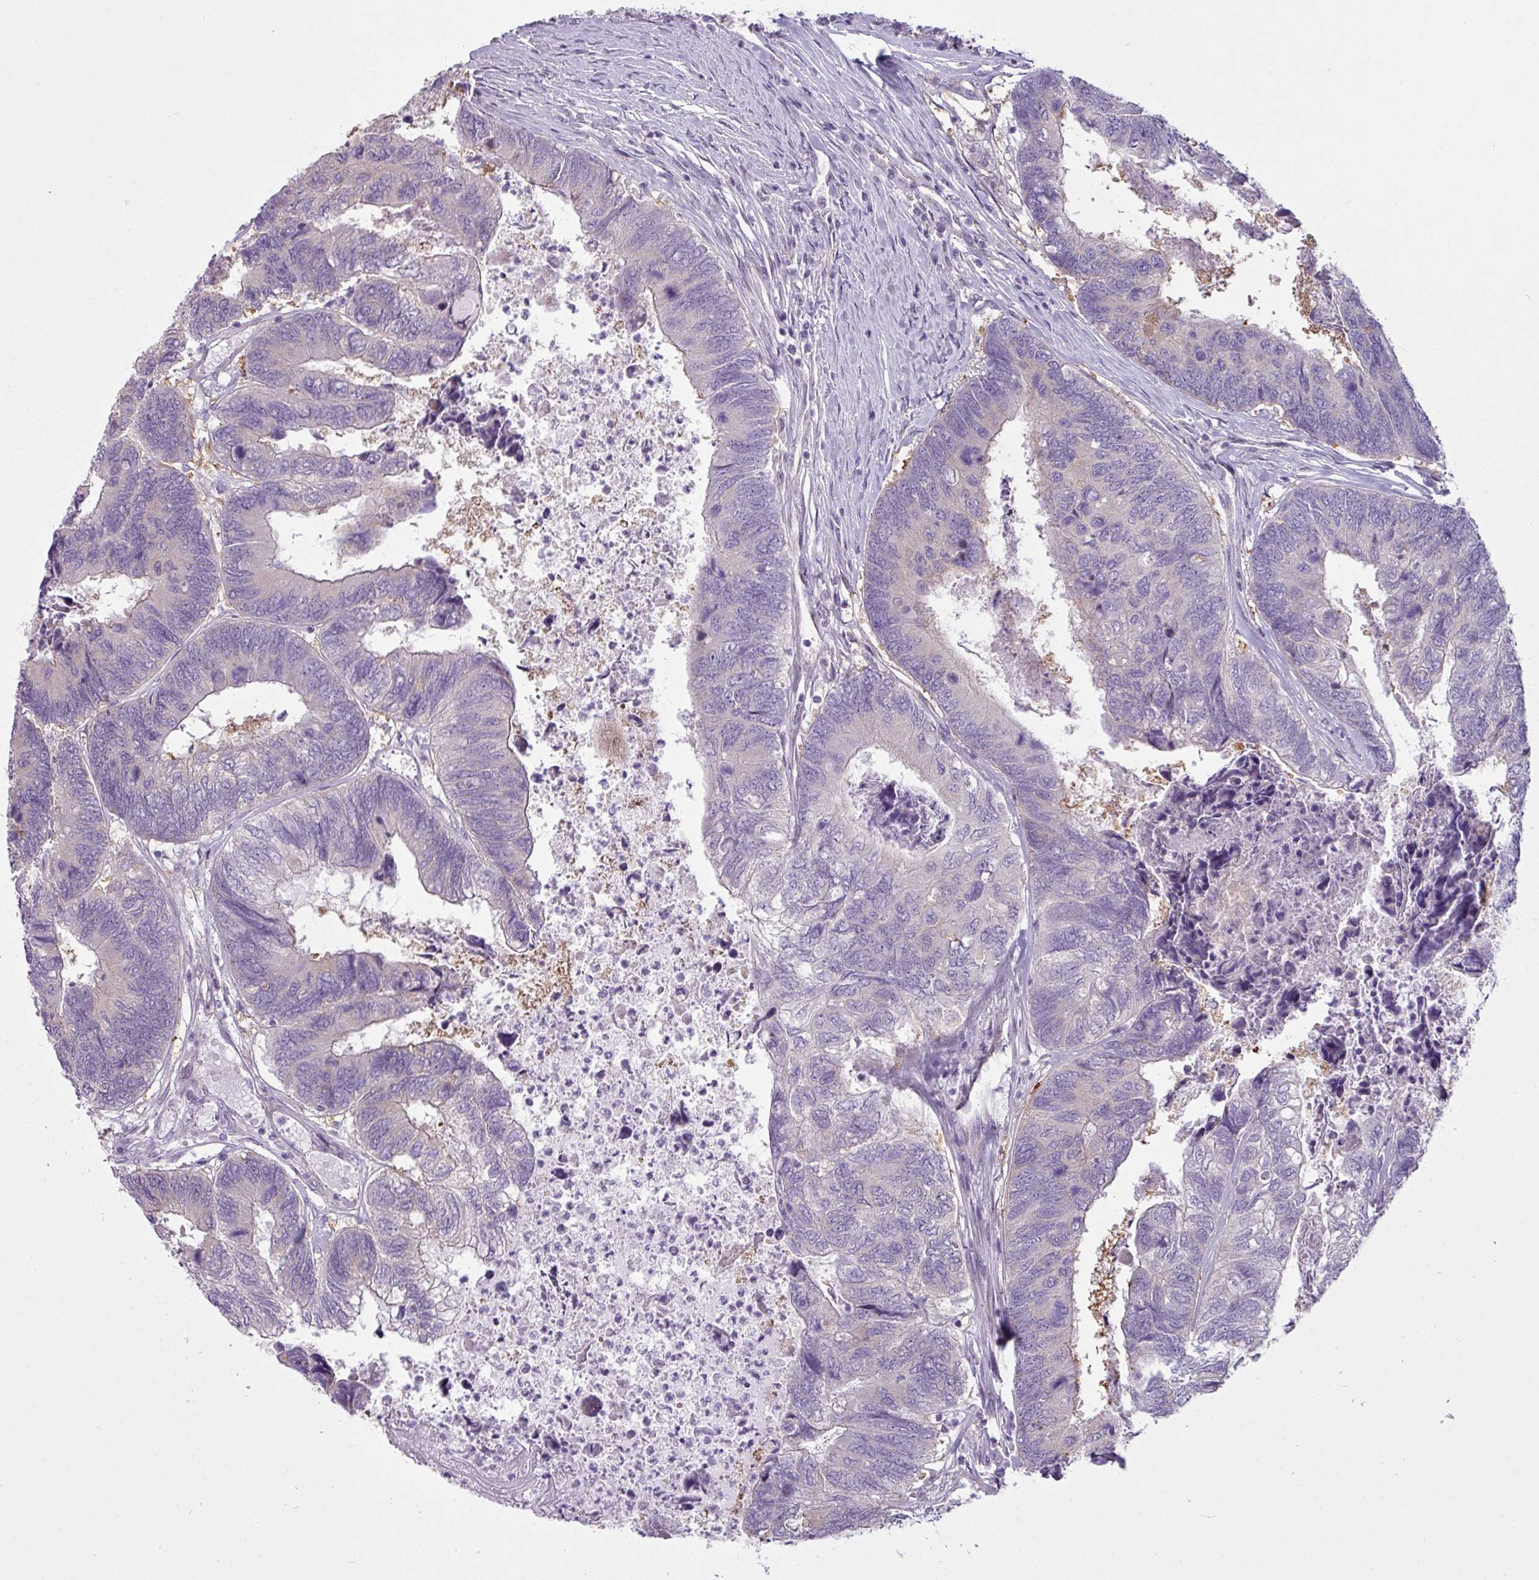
{"staining": {"intensity": "negative", "quantity": "none", "location": "none"}, "tissue": "colorectal cancer", "cell_type": "Tumor cells", "image_type": "cancer", "snomed": [{"axis": "morphology", "description": "Adenocarcinoma, NOS"}, {"axis": "topography", "description": "Colon"}], "caption": "Immunohistochemistry (IHC) of human adenocarcinoma (colorectal) shows no expression in tumor cells.", "gene": "CAMK2B", "patient": {"sex": "female", "age": 67}}